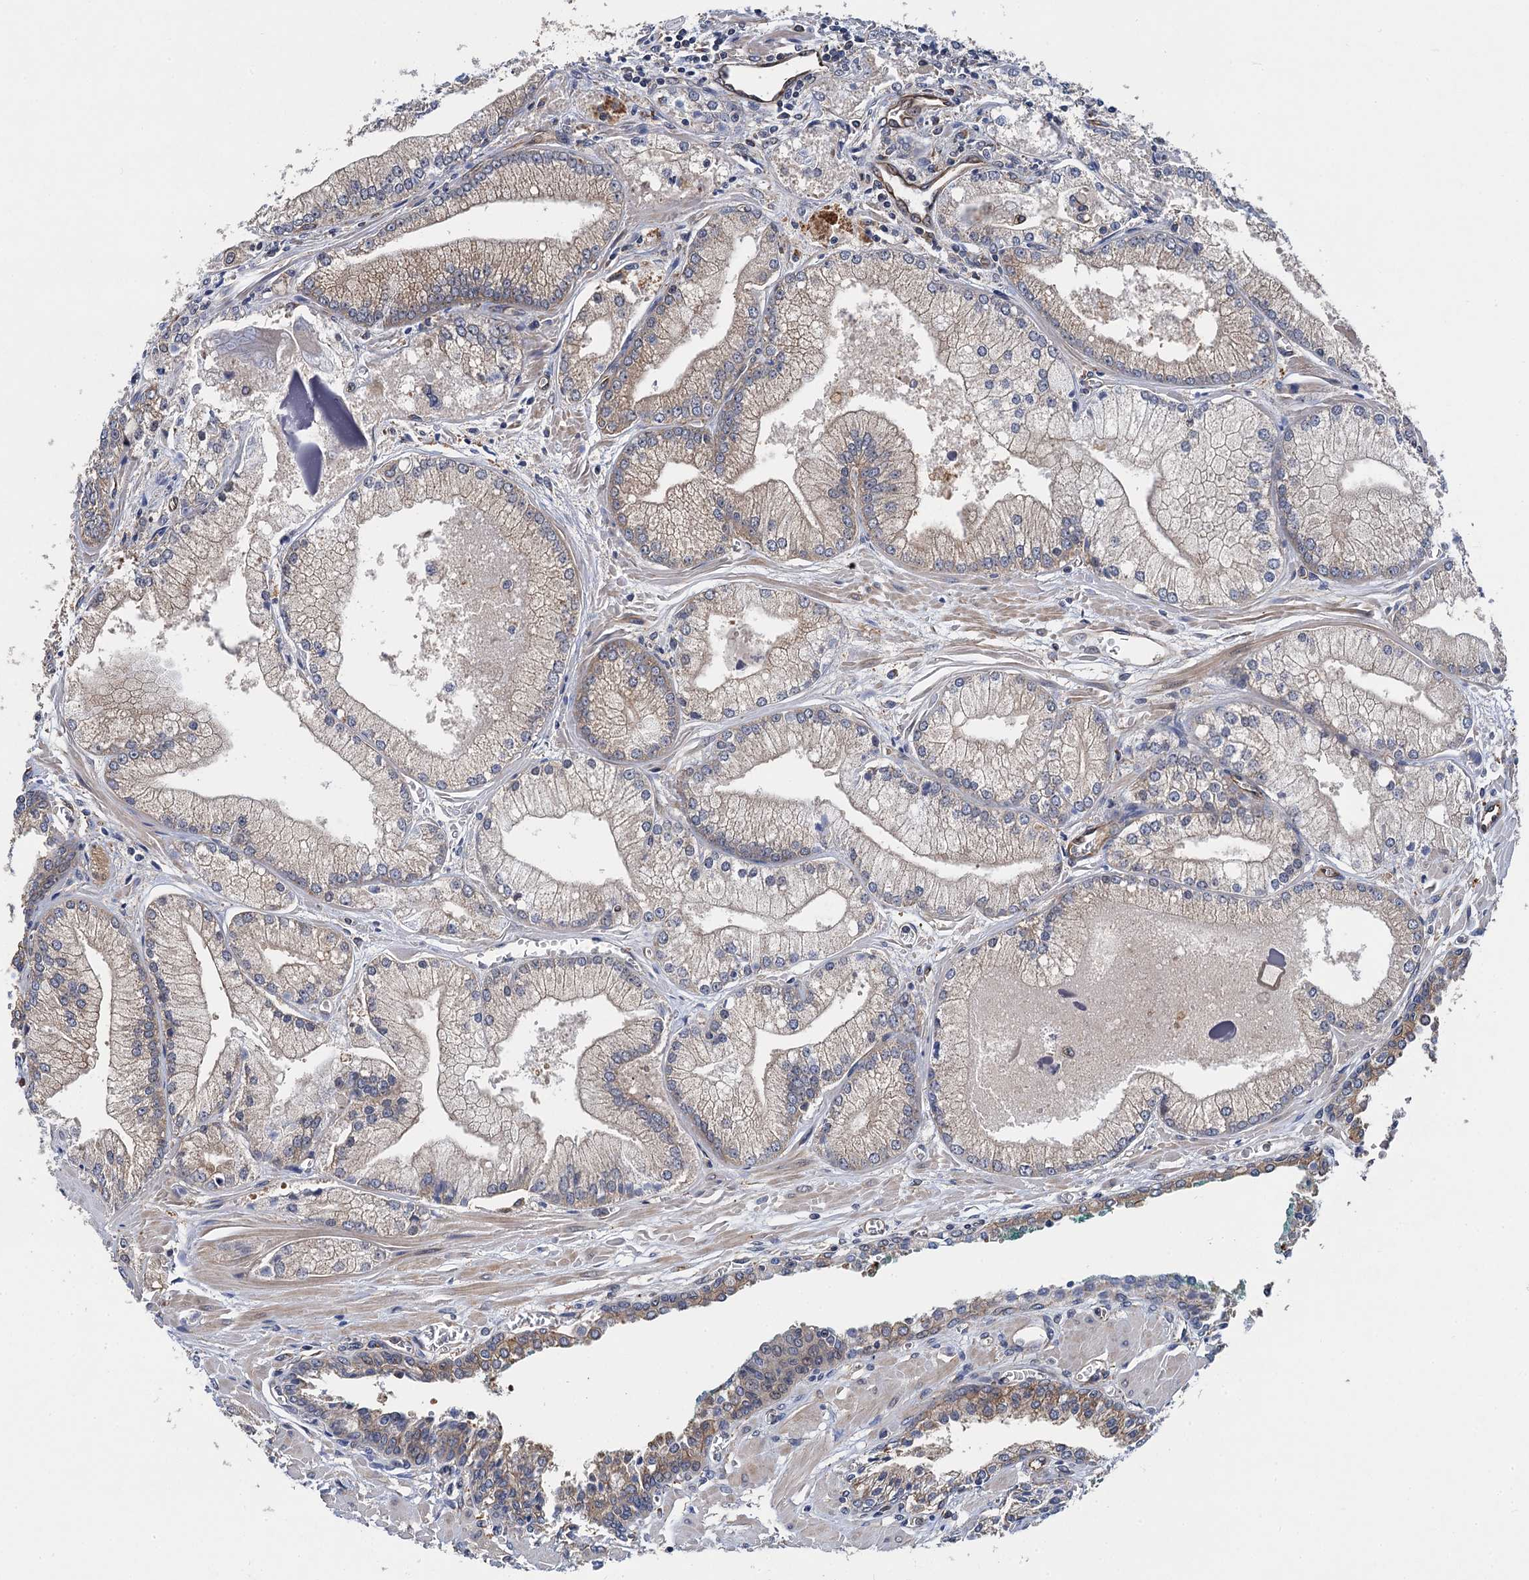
{"staining": {"intensity": "moderate", "quantity": "<25%", "location": "cytoplasmic/membranous"}, "tissue": "prostate cancer", "cell_type": "Tumor cells", "image_type": "cancer", "snomed": [{"axis": "morphology", "description": "Adenocarcinoma, Low grade"}, {"axis": "topography", "description": "Prostate"}], "caption": "High-power microscopy captured an IHC photomicrograph of prostate cancer (adenocarcinoma (low-grade)), revealing moderate cytoplasmic/membranous positivity in about <25% of tumor cells.", "gene": "PJA2", "patient": {"sex": "male", "age": 67}}